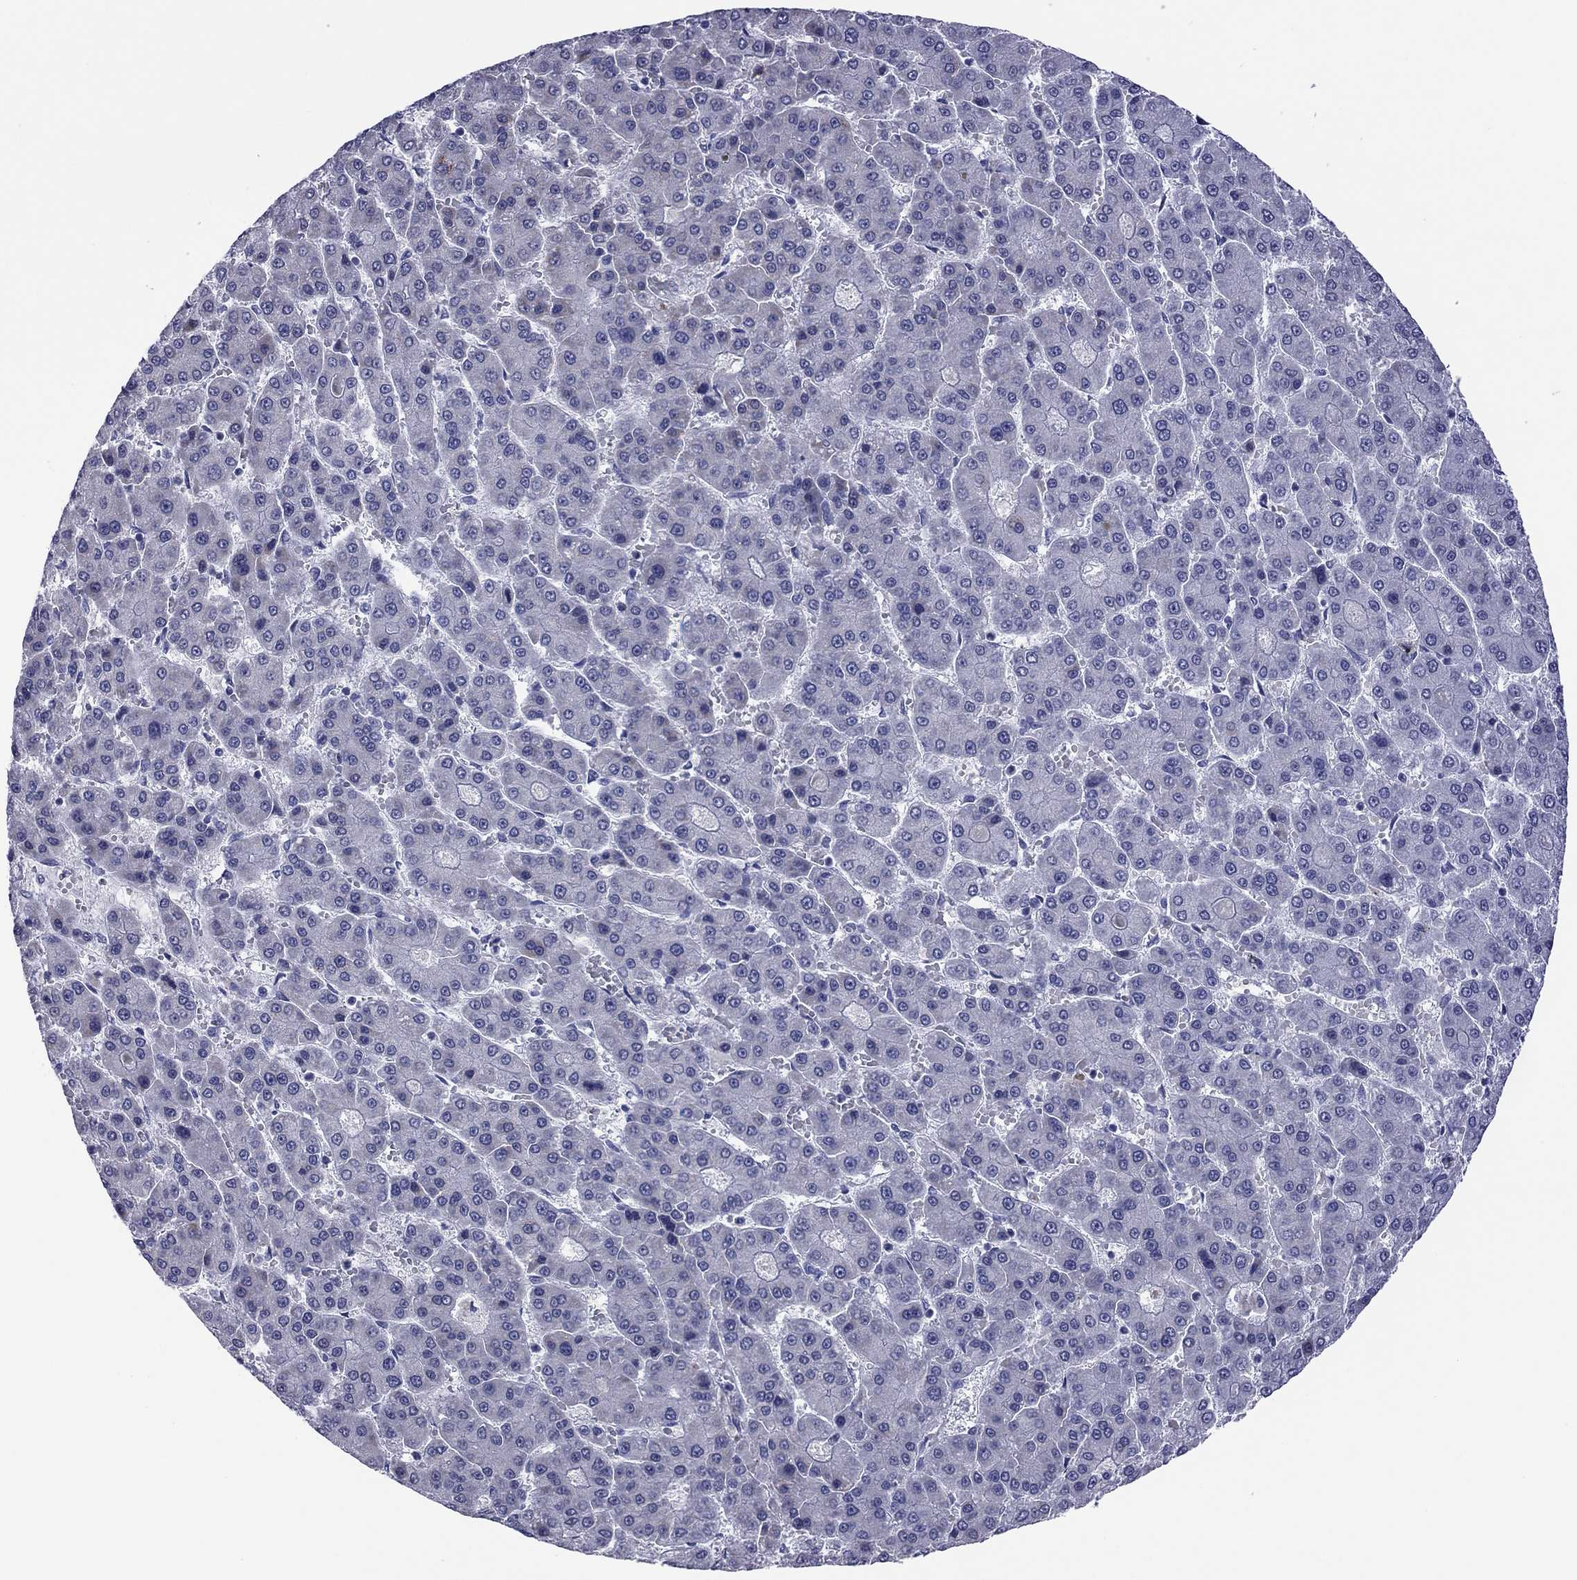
{"staining": {"intensity": "negative", "quantity": "none", "location": "none"}, "tissue": "liver cancer", "cell_type": "Tumor cells", "image_type": "cancer", "snomed": [{"axis": "morphology", "description": "Carcinoma, Hepatocellular, NOS"}, {"axis": "topography", "description": "Liver"}], "caption": "Tumor cells show no significant protein positivity in liver hepatocellular carcinoma.", "gene": "POU5F2", "patient": {"sex": "male", "age": 70}}